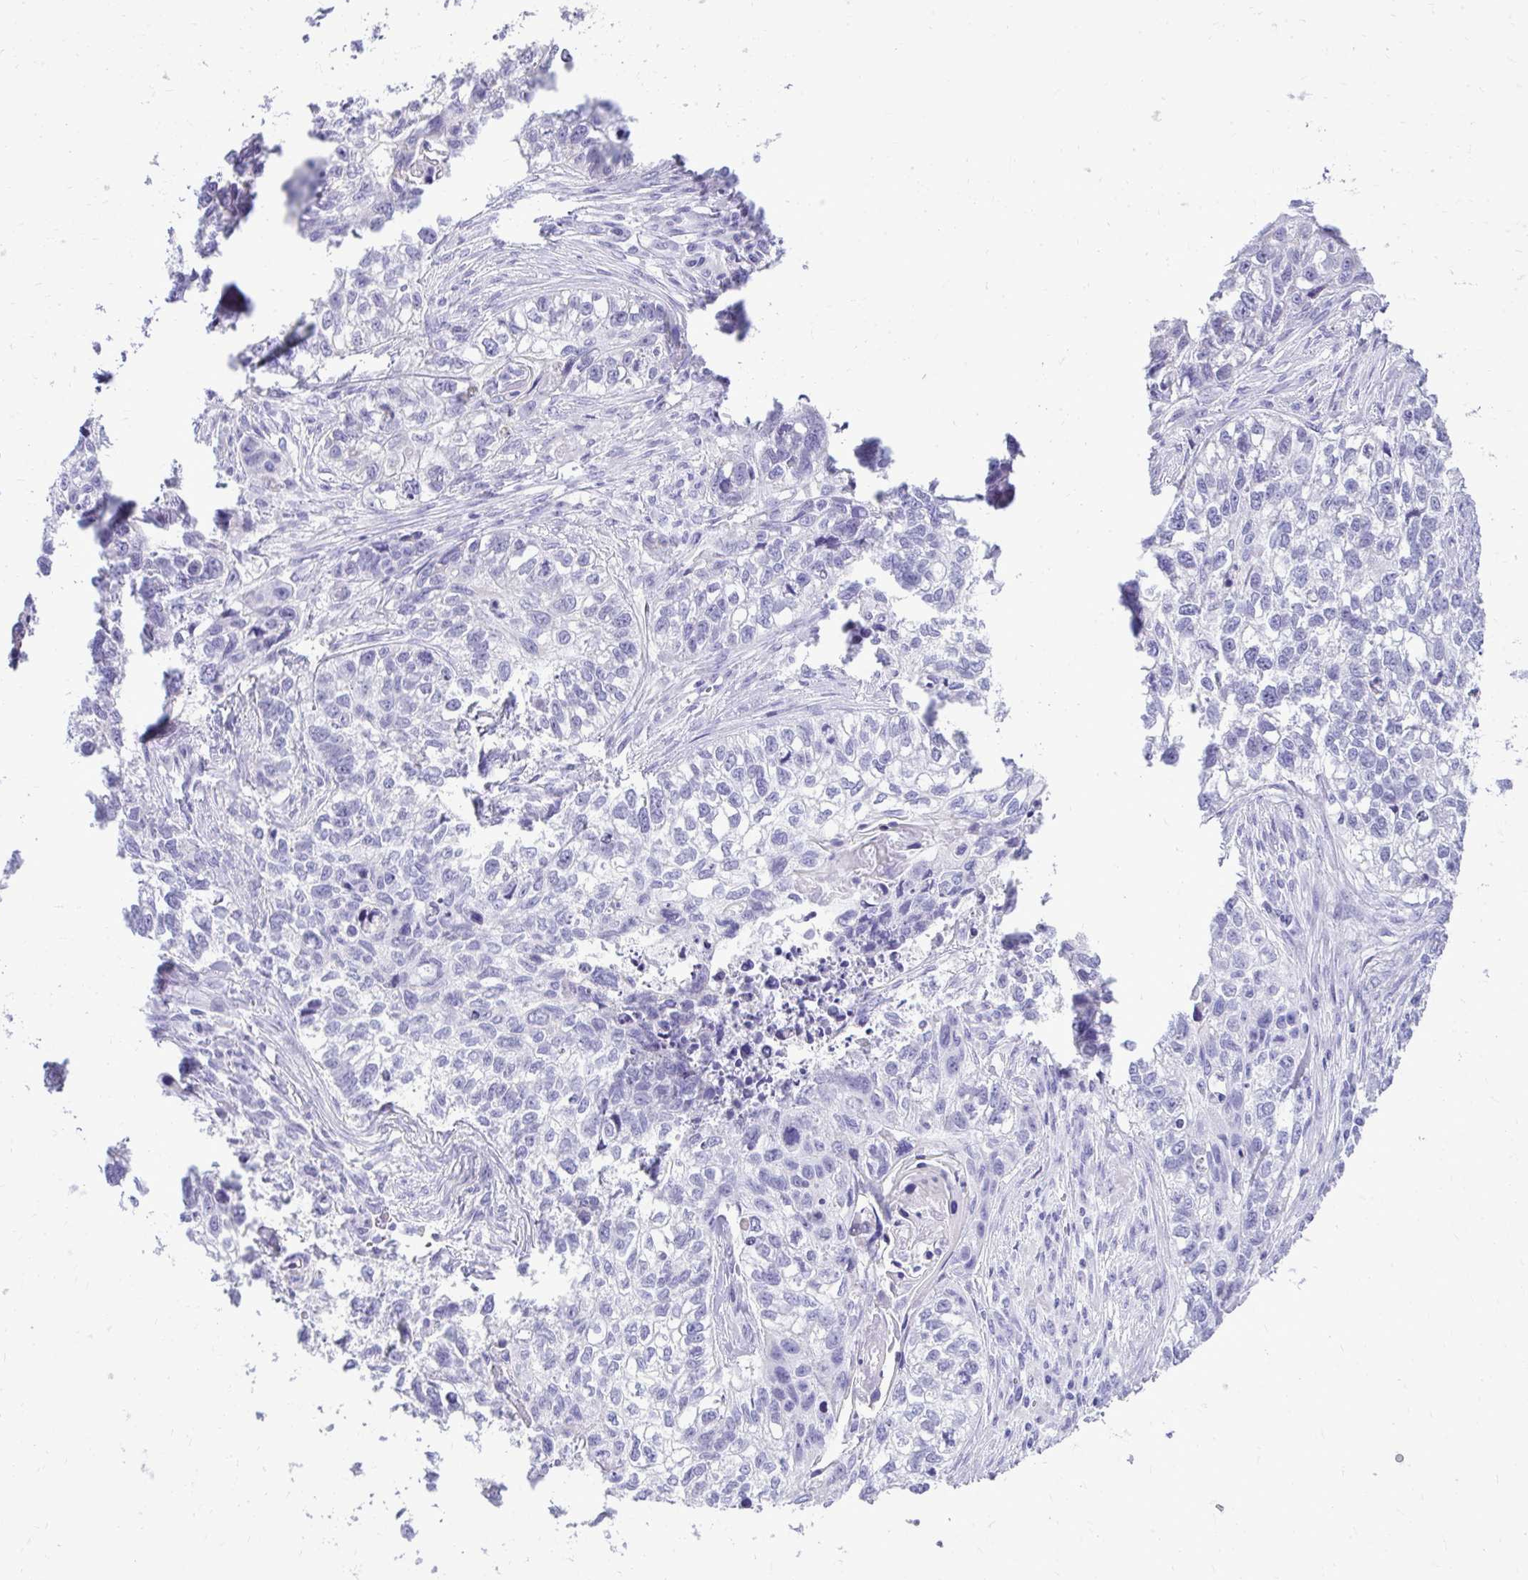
{"staining": {"intensity": "negative", "quantity": "none", "location": "none"}, "tissue": "lung cancer", "cell_type": "Tumor cells", "image_type": "cancer", "snomed": [{"axis": "morphology", "description": "Squamous cell carcinoma, NOS"}, {"axis": "topography", "description": "Lung"}], "caption": "DAB (3,3'-diaminobenzidine) immunohistochemical staining of human squamous cell carcinoma (lung) demonstrates no significant staining in tumor cells.", "gene": "RALYL", "patient": {"sex": "male", "age": 74}}